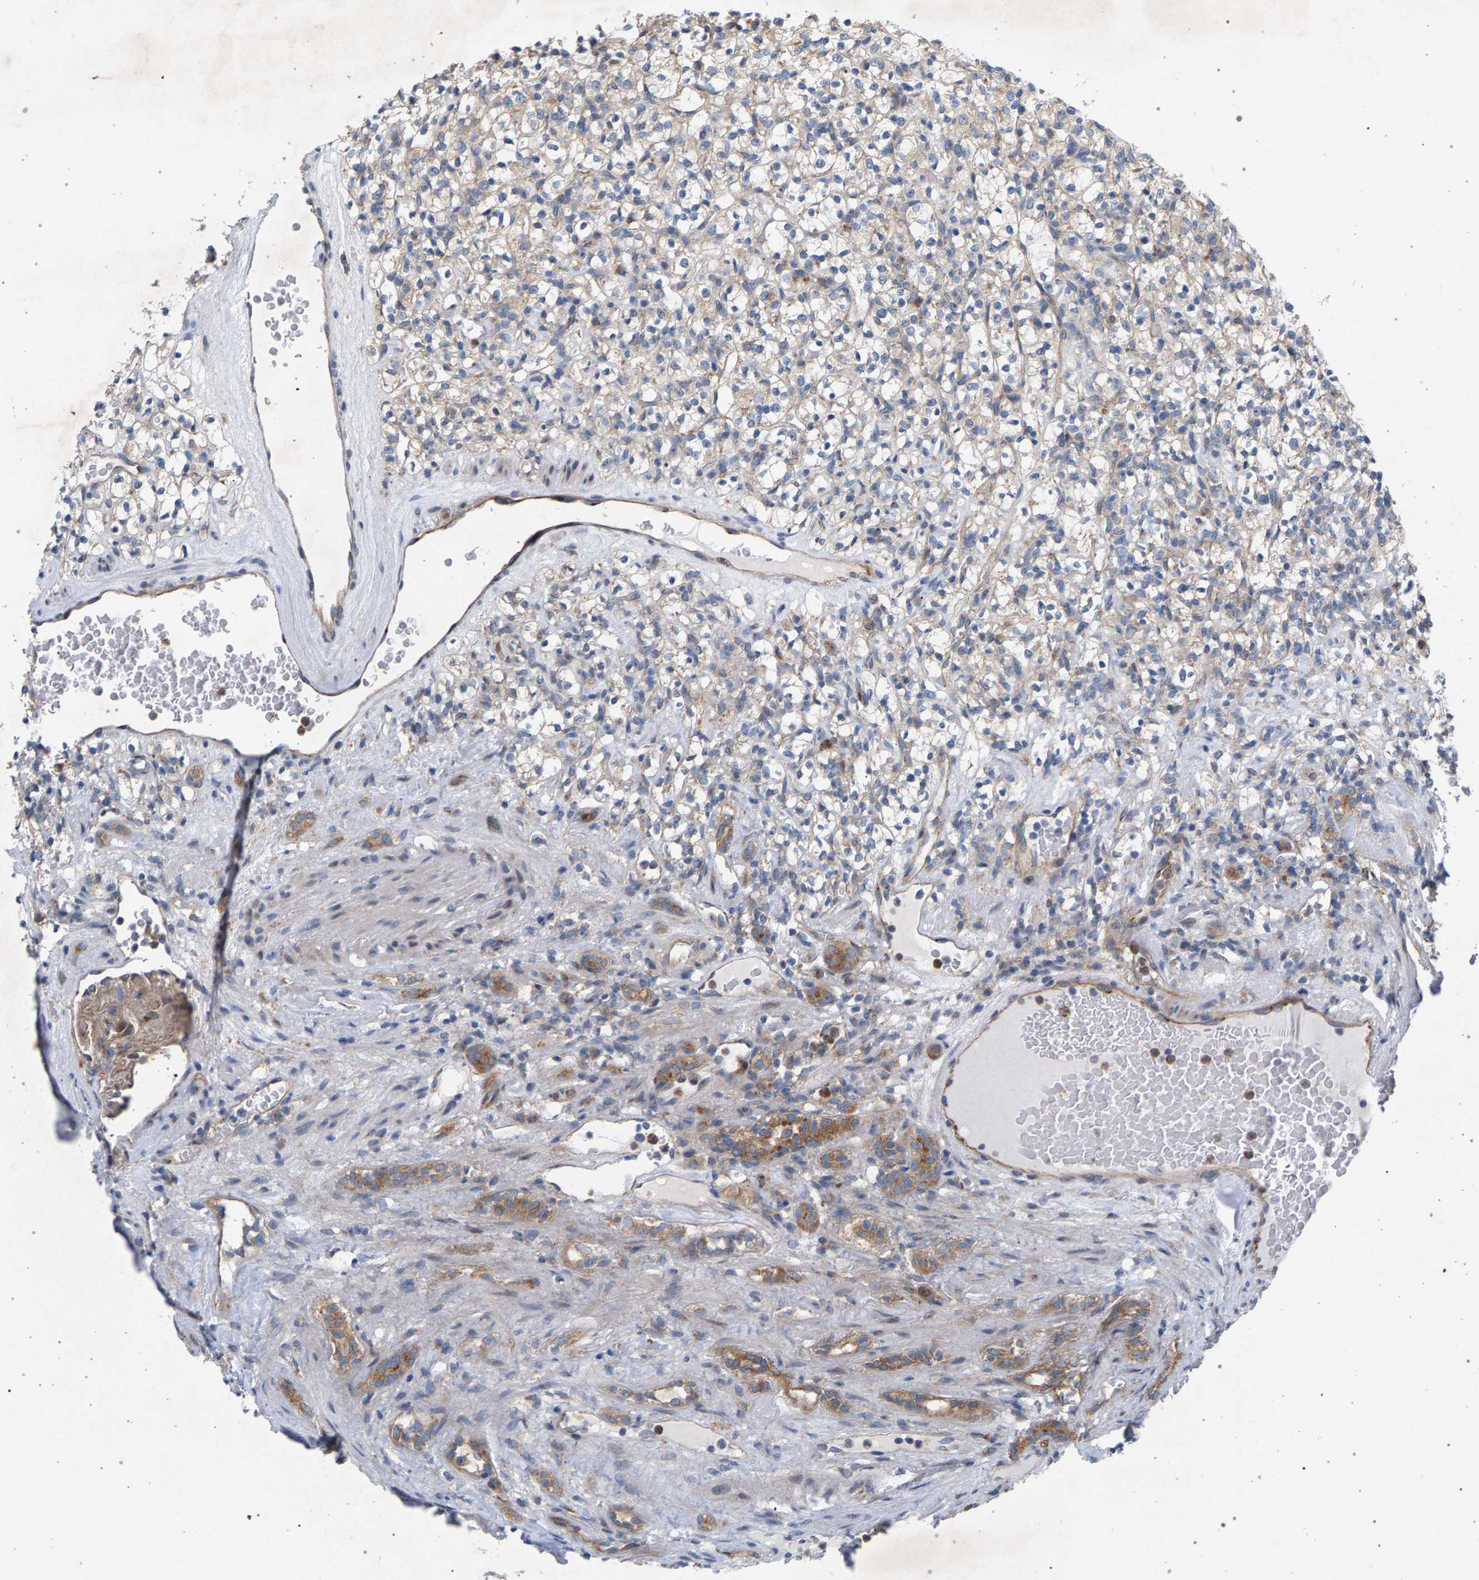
{"staining": {"intensity": "weak", "quantity": "<25%", "location": "cytoplasmic/membranous"}, "tissue": "renal cancer", "cell_type": "Tumor cells", "image_type": "cancer", "snomed": [{"axis": "morphology", "description": "Normal tissue, NOS"}, {"axis": "morphology", "description": "Adenocarcinoma, NOS"}, {"axis": "topography", "description": "Kidney"}], "caption": "Histopathology image shows no protein expression in tumor cells of adenocarcinoma (renal) tissue.", "gene": "MAMDC2", "patient": {"sex": "female", "age": 72}}